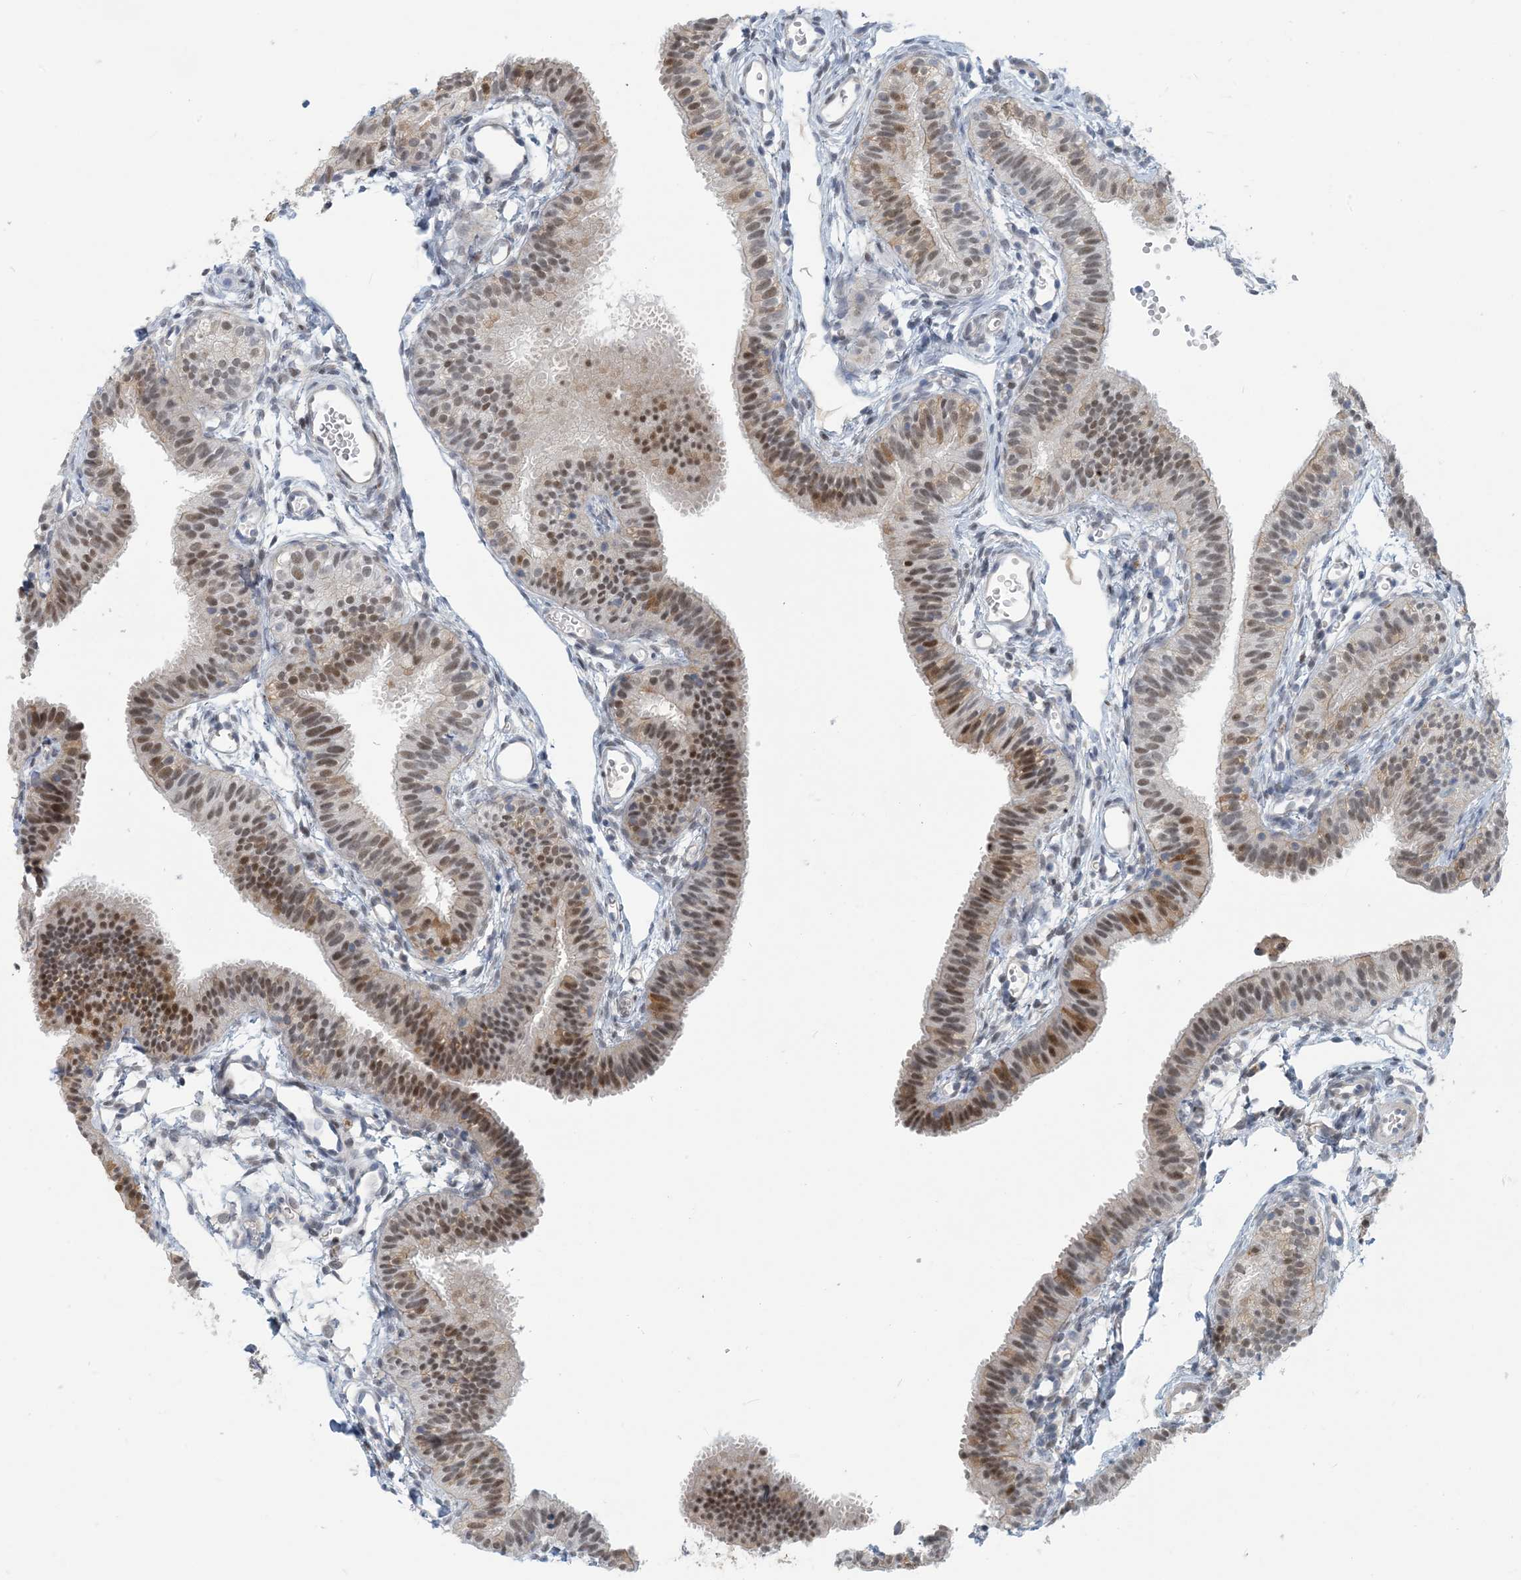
{"staining": {"intensity": "moderate", "quantity": "25%-75%", "location": "cytoplasmic/membranous,nuclear"}, "tissue": "fallopian tube", "cell_type": "Glandular cells", "image_type": "normal", "snomed": [{"axis": "morphology", "description": "Normal tissue, NOS"}, {"axis": "topography", "description": "Fallopian tube"}], "caption": "Glandular cells demonstrate medium levels of moderate cytoplasmic/membranous,nuclear positivity in about 25%-75% of cells in benign human fallopian tube. Immunohistochemistry (ihc) stains the protein of interest in brown and the nuclei are stained blue.", "gene": "ZC3H12A", "patient": {"sex": "female", "age": 35}}